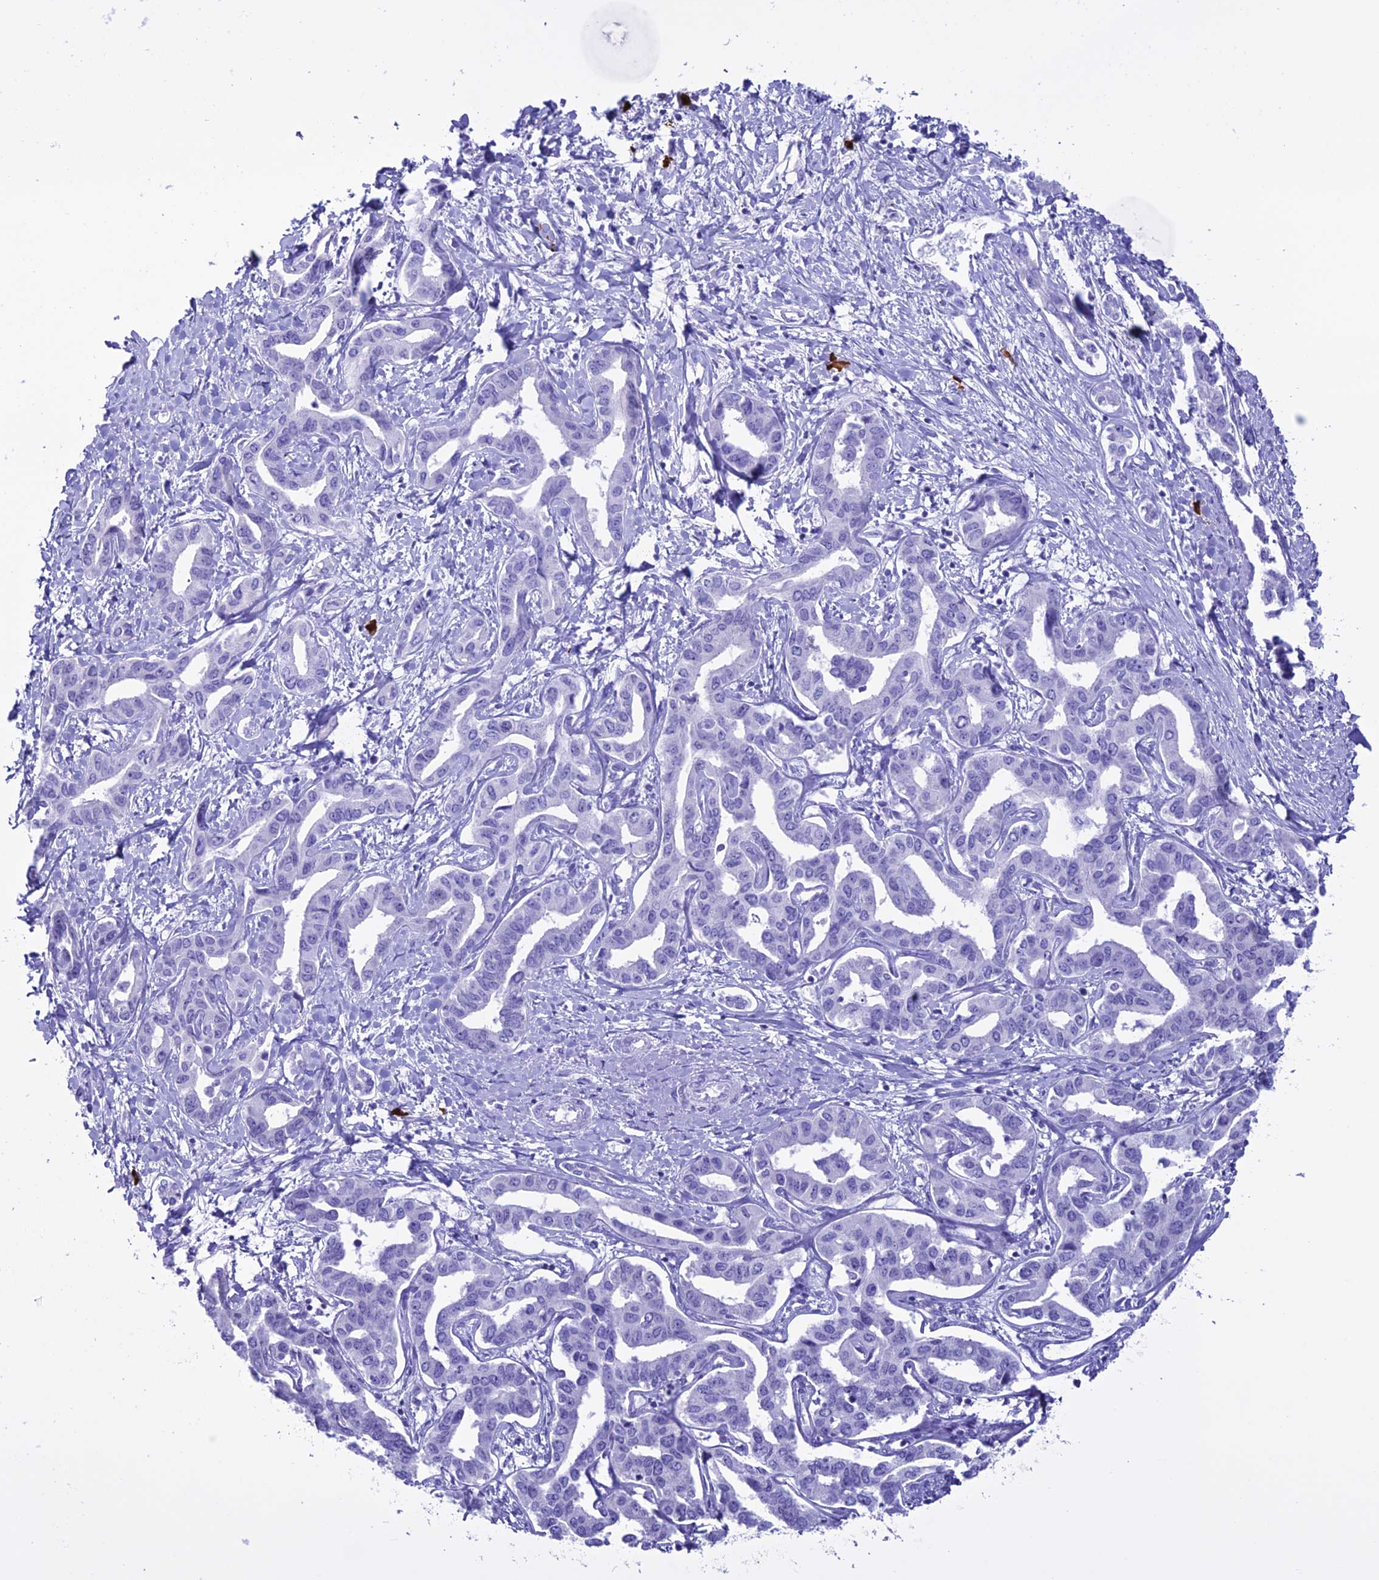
{"staining": {"intensity": "negative", "quantity": "none", "location": "none"}, "tissue": "liver cancer", "cell_type": "Tumor cells", "image_type": "cancer", "snomed": [{"axis": "morphology", "description": "Cholangiocarcinoma"}, {"axis": "topography", "description": "Liver"}], "caption": "This image is of cholangiocarcinoma (liver) stained with immunohistochemistry to label a protein in brown with the nuclei are counter-stained blue. There is no staining in tumor cells.", "gene": "MZB1", "patient": {"sex": "male", "age": 59}}